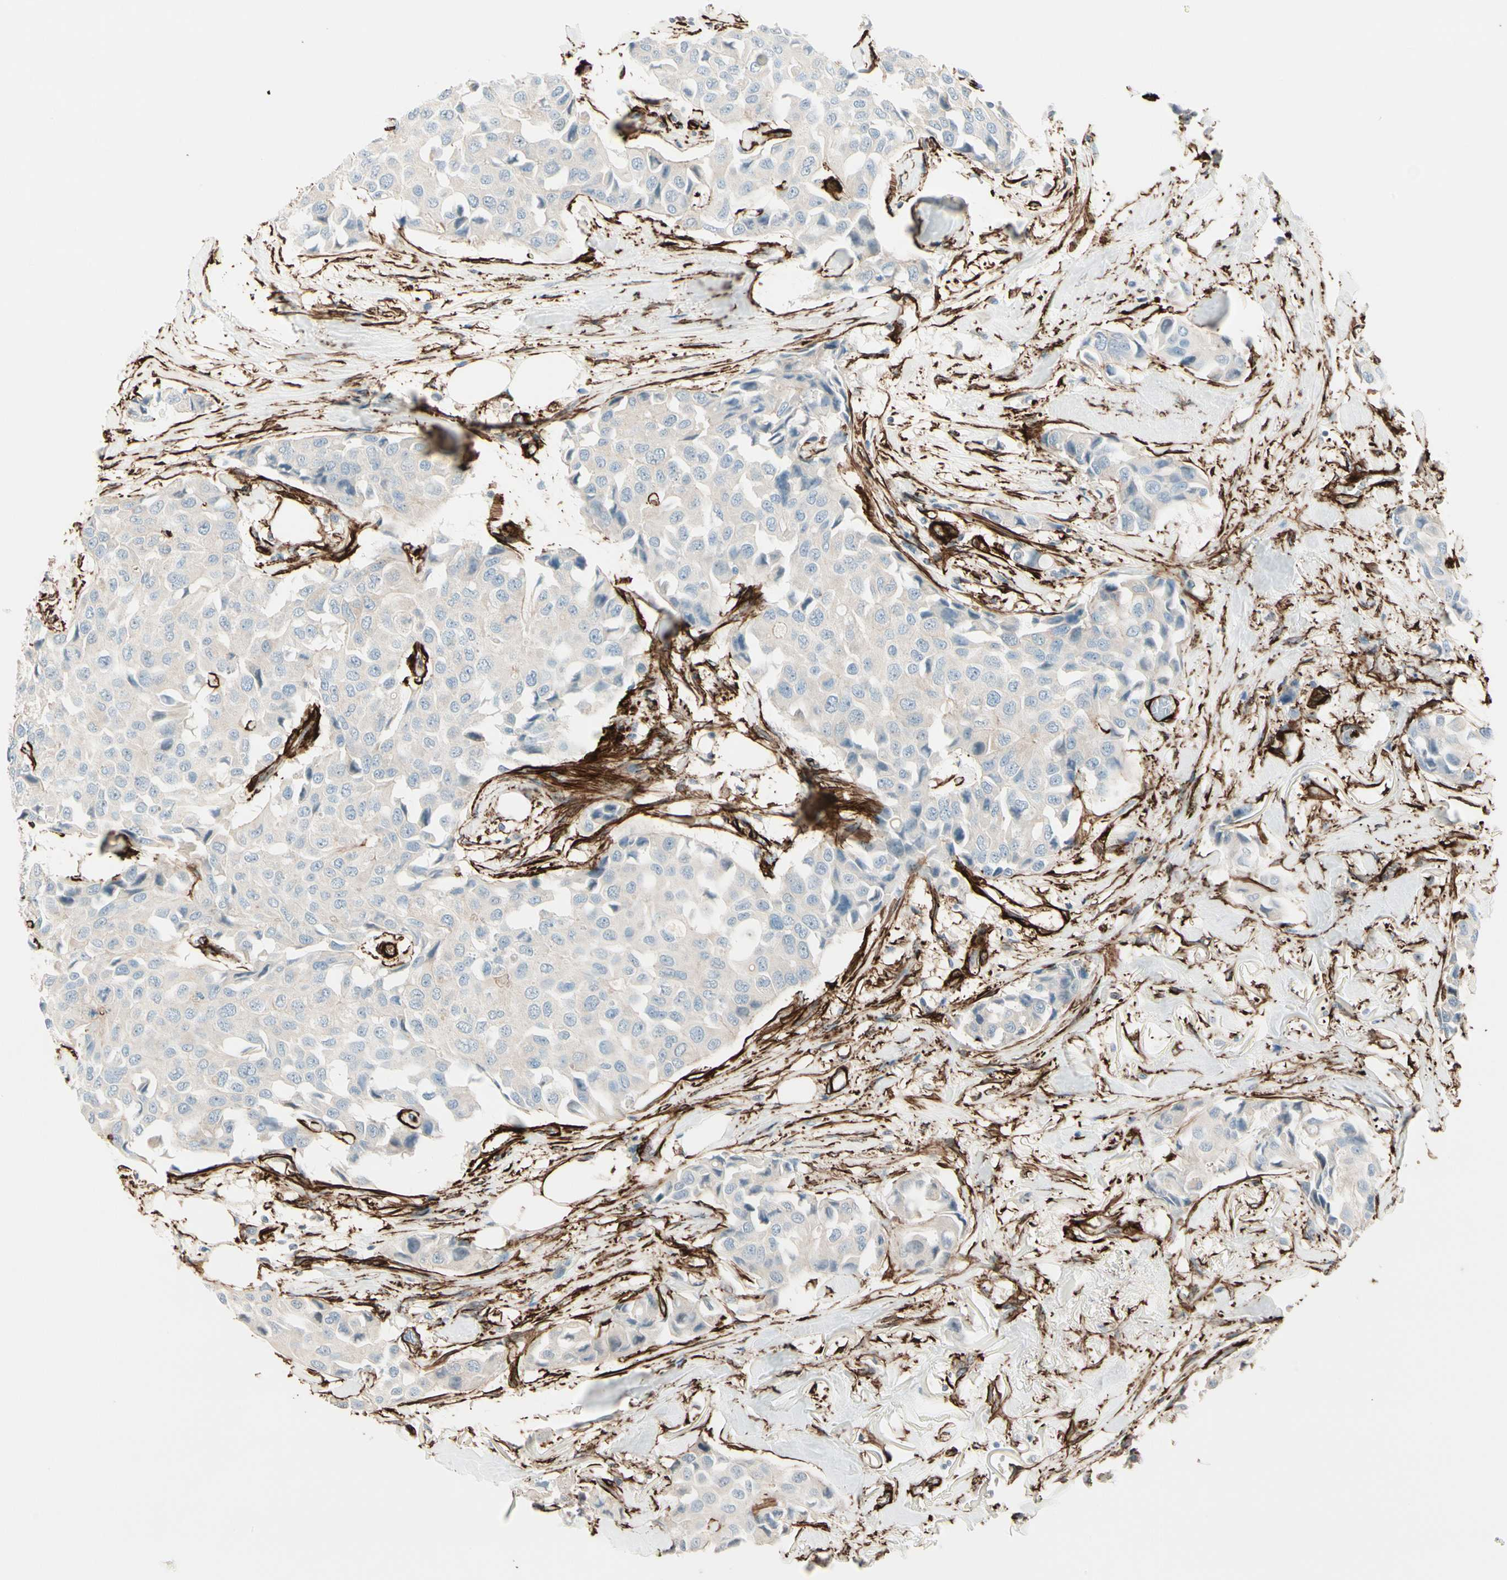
{"staining": {"intensity": "negative", "quantity": "none", "location": "none"}, "tissue": "breast cancer", "cell_type": "Tumor cells", "image_type": "cancer", "snomed": [{"axis": "morphology", "description": "Duct carcinoma"}, {"axis": "topography", "description": "Breast"}], "caption": "Immunohistochemical staining of invasive ductal carcinoma (breast) reveals no significant positivity in tumor cells.", "gene": "CALD1", "patient": {"sex": "female", "age": 80}}